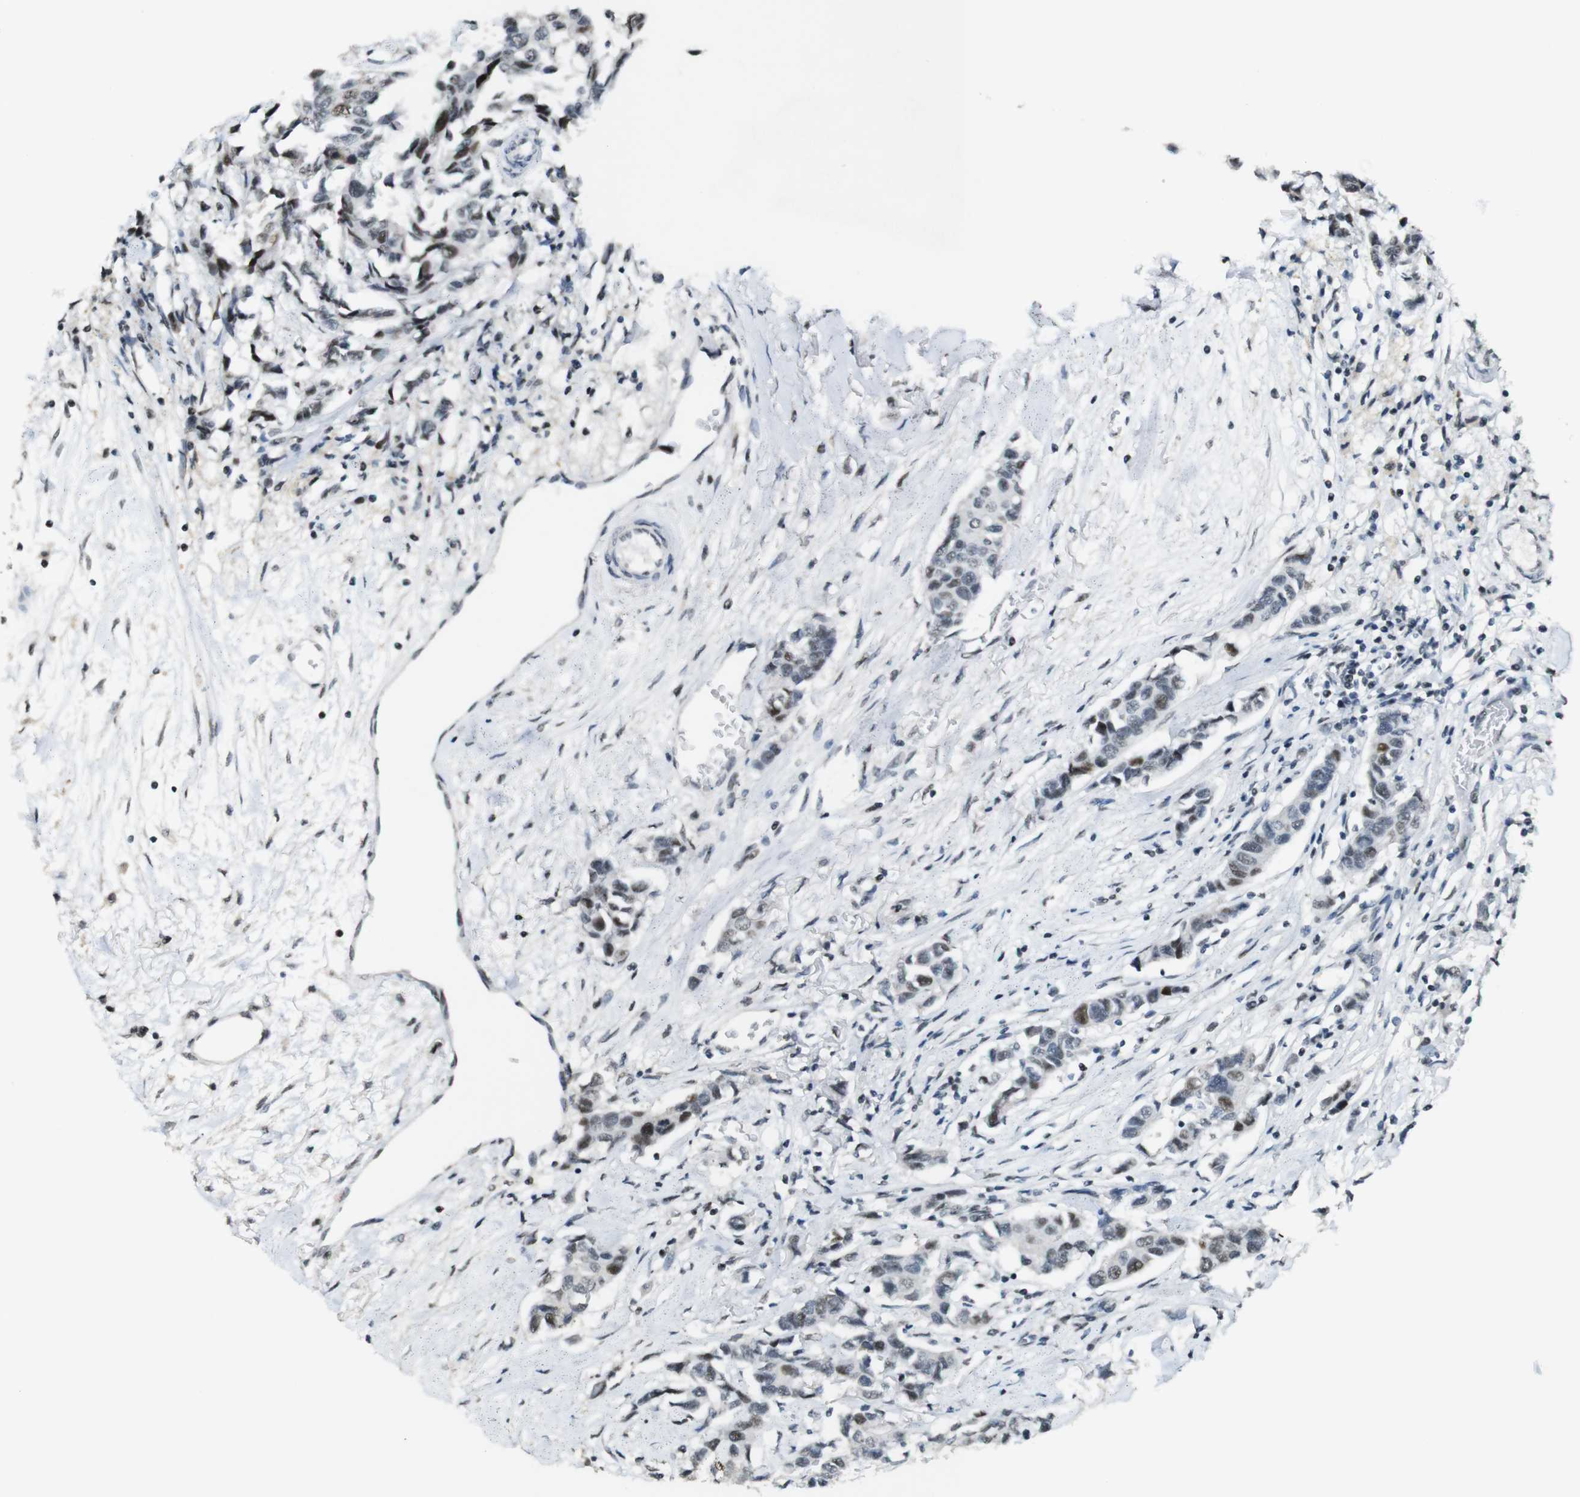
{"staining": {"intensity": "moderate", "quantity": "<25%", "location": "nuclear"}, "tissue": "breast cancer", "cell_type": "Tumor cells", "image_type": "cancer", "snomed": [{"axis": "morphology", "description": "Duct carcinoma"}, {"axis": "topography", "description": "Breast"}], "caption": "Protein analysis of intraductal carcinoma (breast) tissue exhibits moderate nuclear staining in approximately <25% of tumor cells. (Stains: DAB (3,3'-diaminobenzidine) in brown, nuclei in blue, Microscopy: brightfield microscopy at high magnification).", "gene": "CSNK2B", "patient": {"sex": "female", "age": 80}}